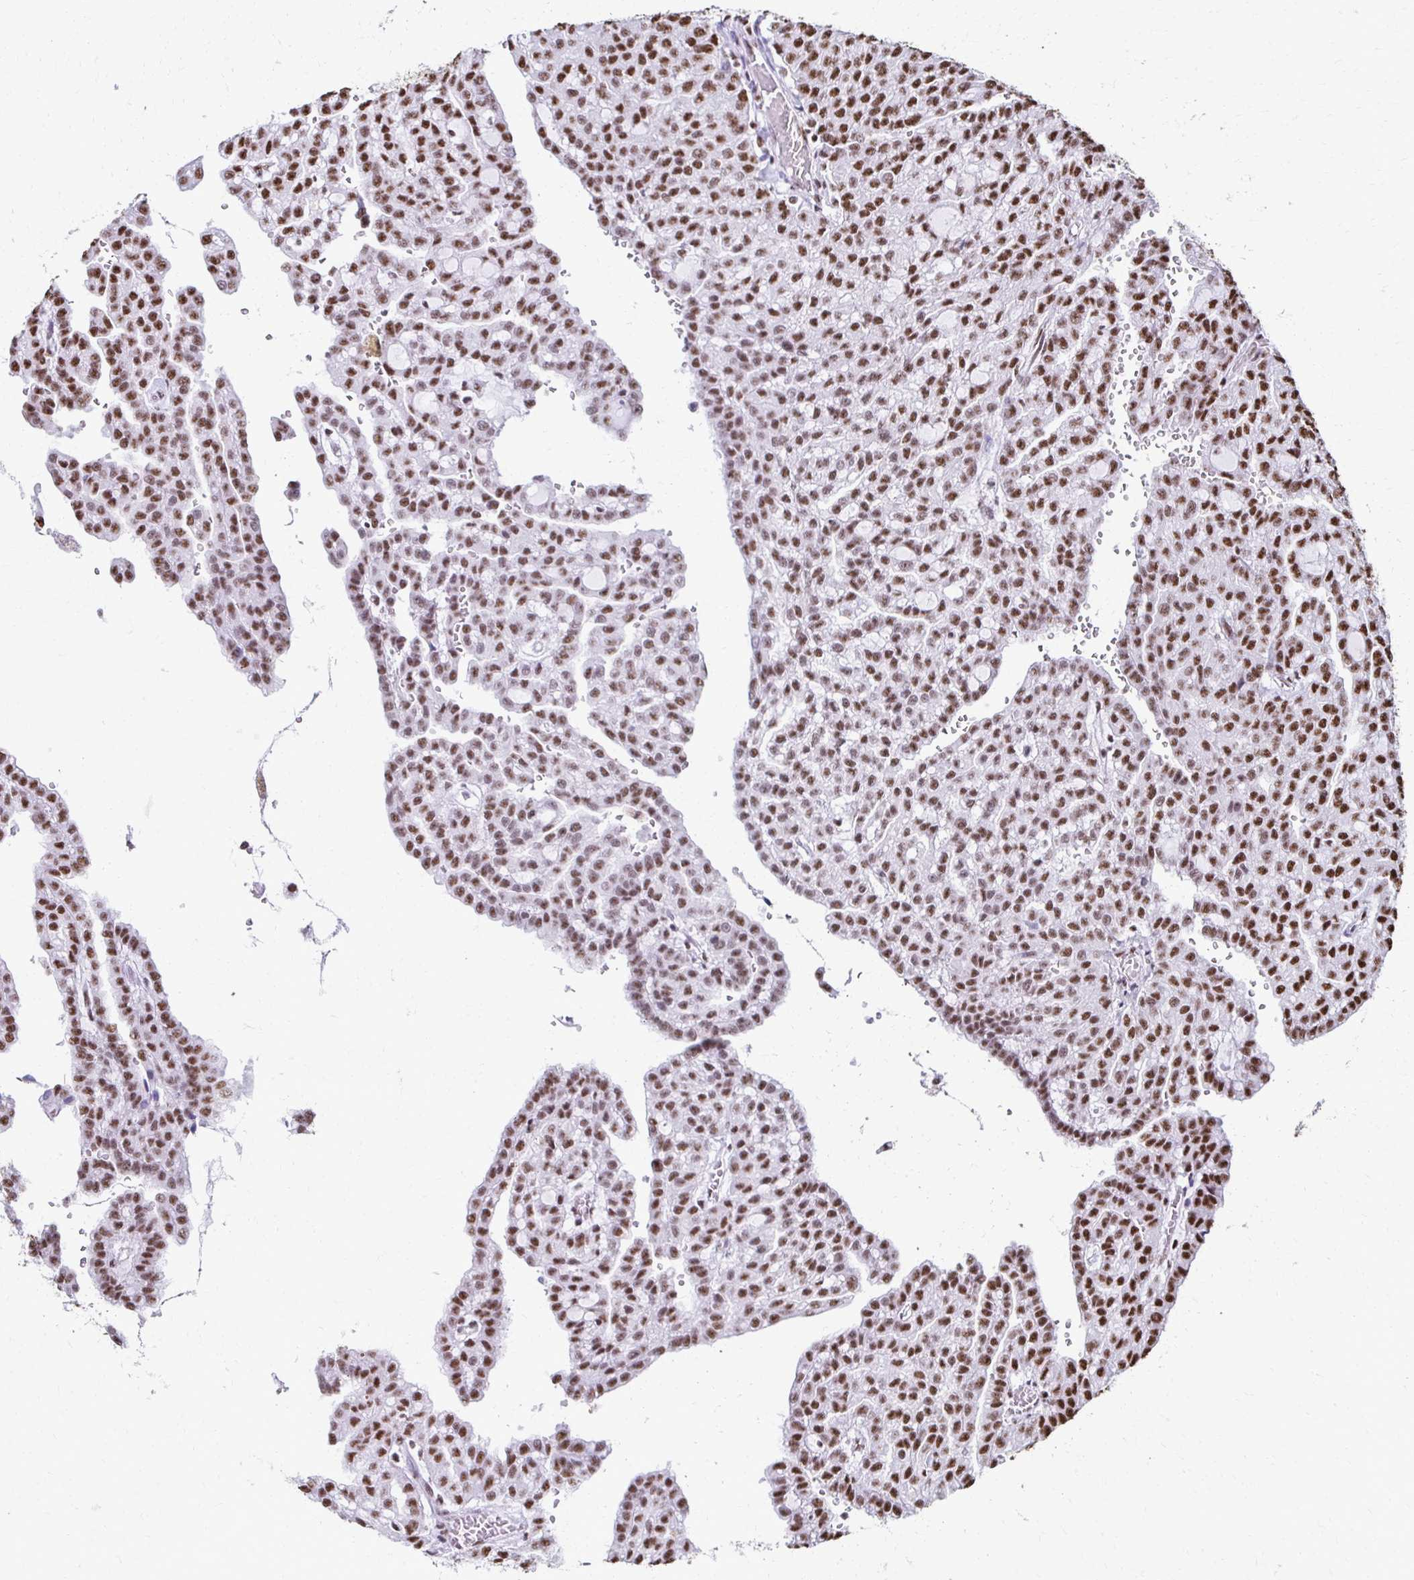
{"staining": {"intensity": "moderate", "quantity": ">75%", "location": "nuclear"}, "tissue": "renal cancer", "cell_type": "Tumor cells", "image_type": "cancer", "snomed": [{"axis": "morphology", "description": "Adenocarcinoma, NOS"}, {"axis": "topography", "description": "Kidney"}], "caption": "Tumor cells reveal medium levels of moderate nuclear expression in about >75% of cells in human adenocarcinoma (renal).", "gene": "NONO", "patient": {"sex": "male", "age": 63}}